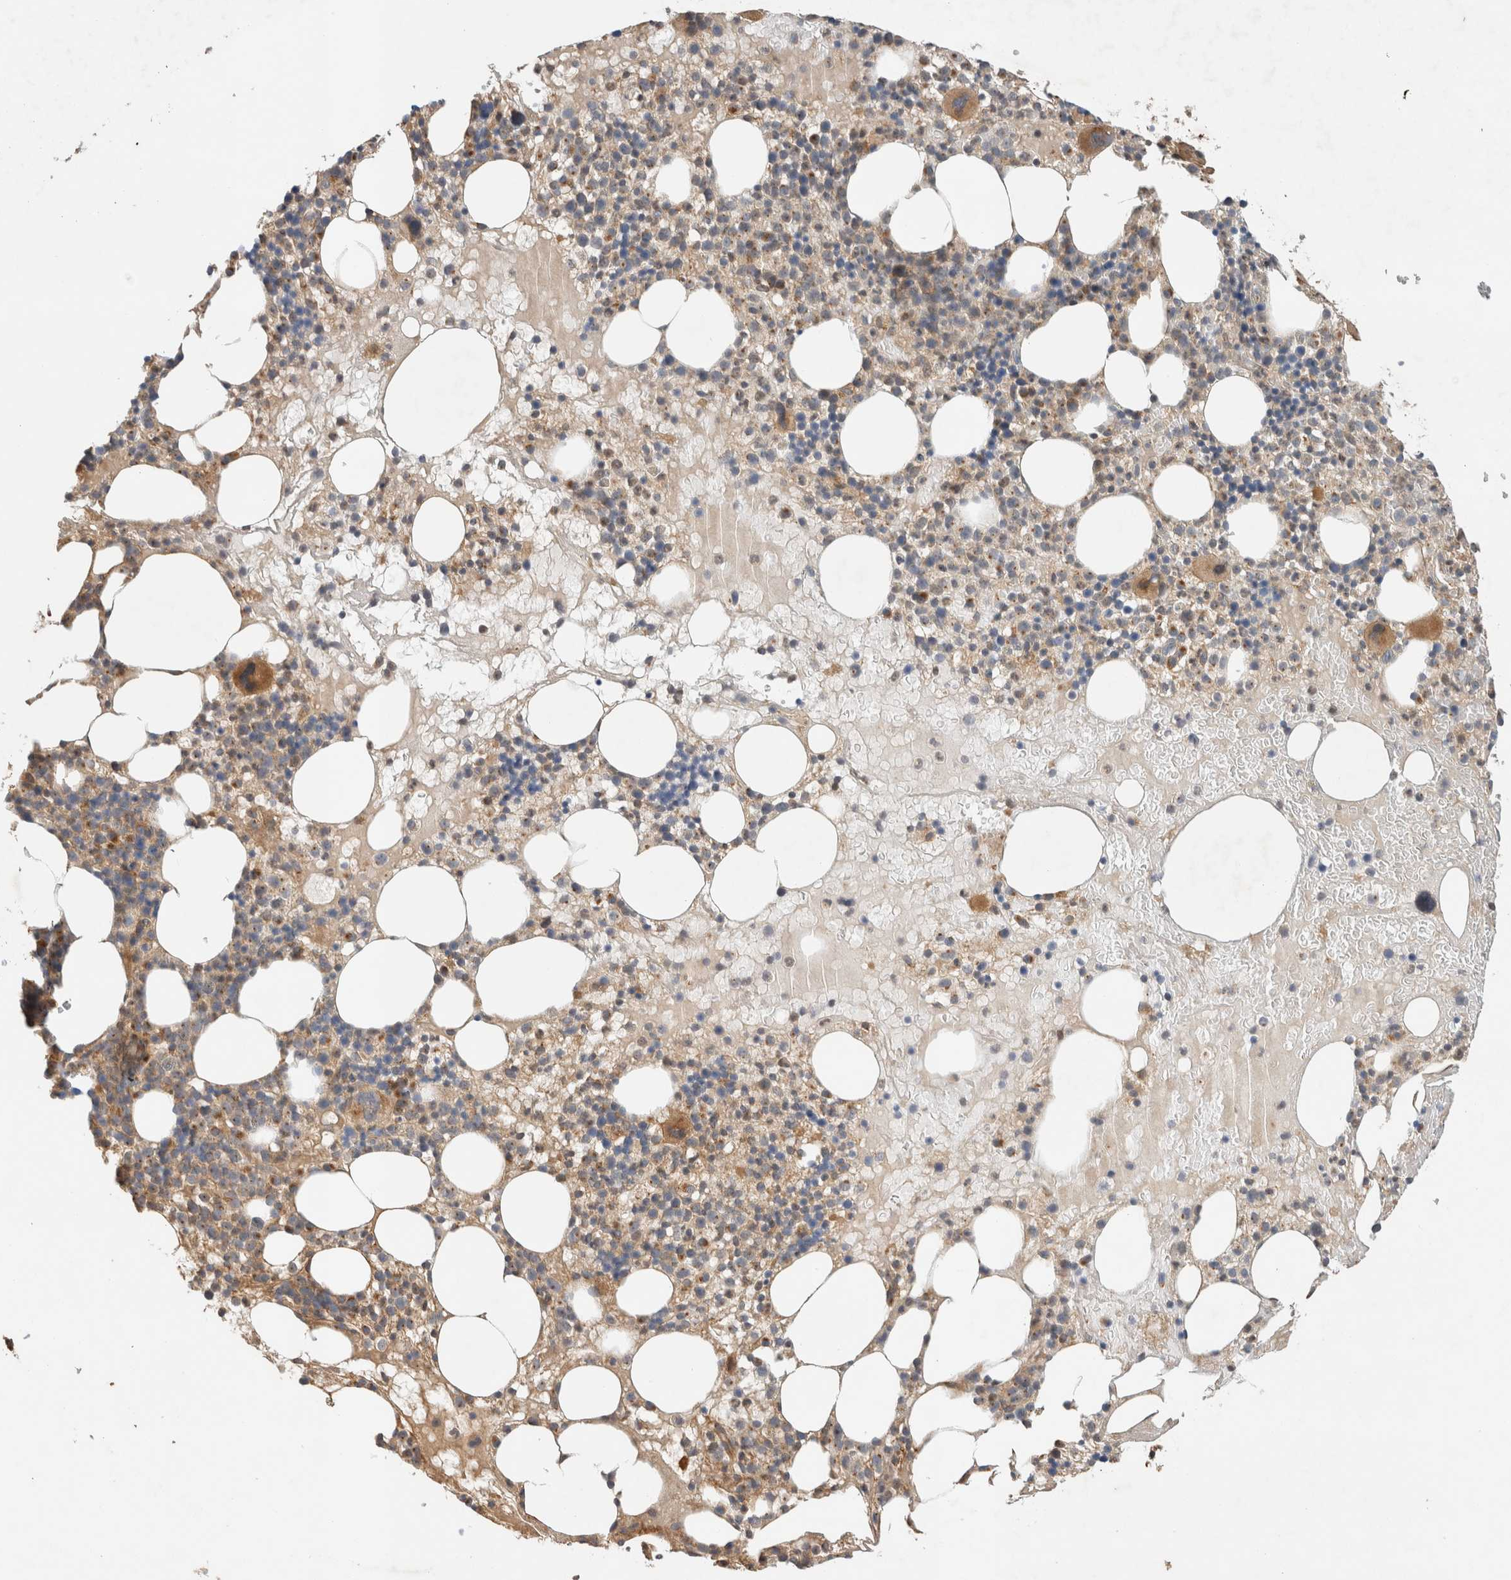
{"staining": {"intensity": "moderate", "quantity": "25%-75%", "location": "cytoplasmic/membranous"}, "tissue": "bone marrow", "cell_type": "Hematopoietic cells", "image_type": "normal", "snomed": [{"axis": "morphology", "description": "Normal tissue, NOS"}, {"axis": "morphology", "description": "Inflammation, NOS"}, {"axis": "topography", "description": "Bone marrow"}], "caption": "Immunohistochemistry staining of benign bone marrow, which demonstrates medium levels of moderate cytoplasmic/membranous expression in approximately 25%-75% of hematopoietic cells indicating moderate cytoplasmic/membranous protein positivity. The staining was performed using DAB (3,3'-diaminobenzidine) (brown) for protein detection and nuclei were counterstained in hematoxylin (blue).", "gene": "ARMC9", "patient": {"sex": "female", "age": 77}}